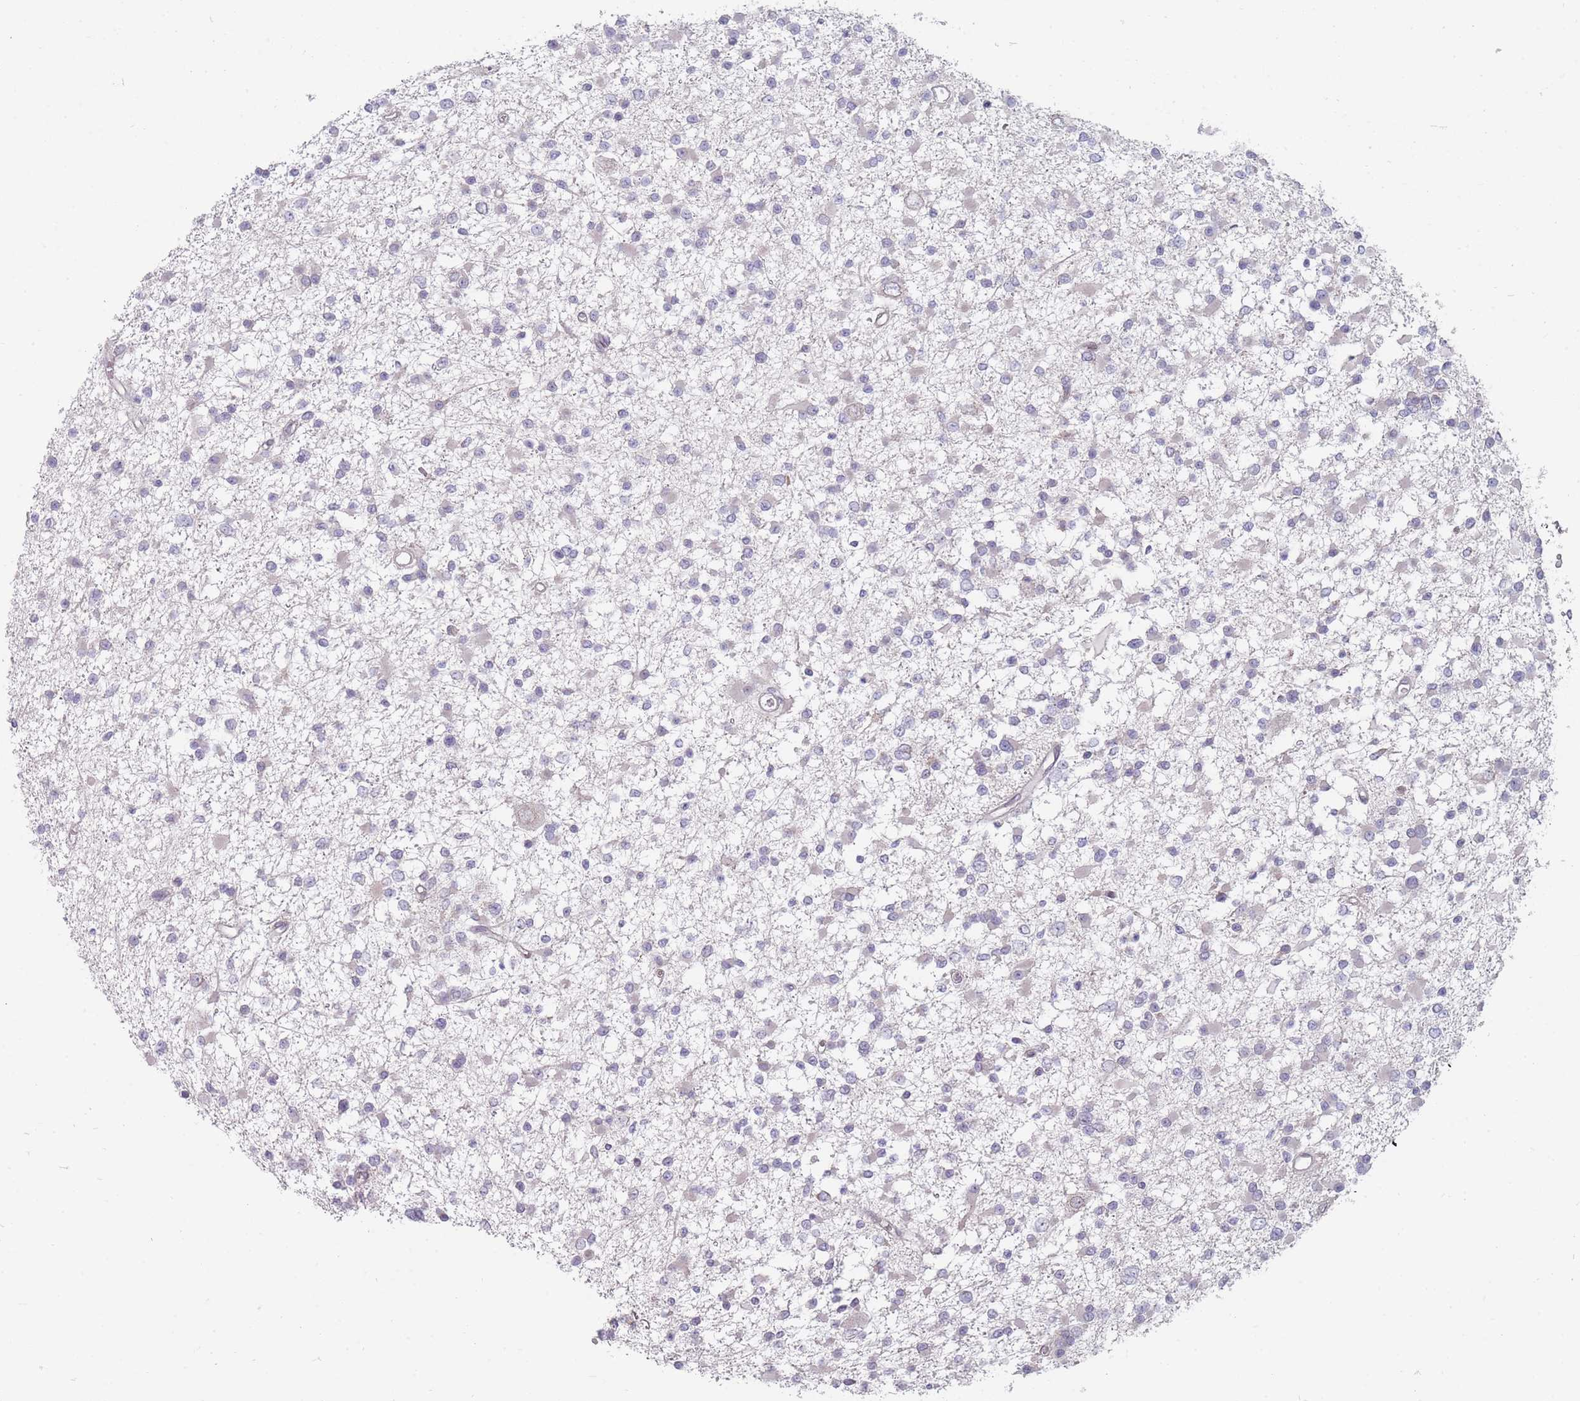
{"staining": {"intensity": "negative", "quantity": "none", "location": "none"}, "tissue": "glioma", "cell_type": "Tumor cells", "image_type": "cancer", "snomed": [{"axis": "morphology", "description": "Glioma, malignant, Low grade"}, {"axis": "topography", "description": "Brain"}], "caption": "Tumor cells show no significant expression in glioma.", "gene": "PCDH12", "patient": {"sex": "female", "age": 22}}